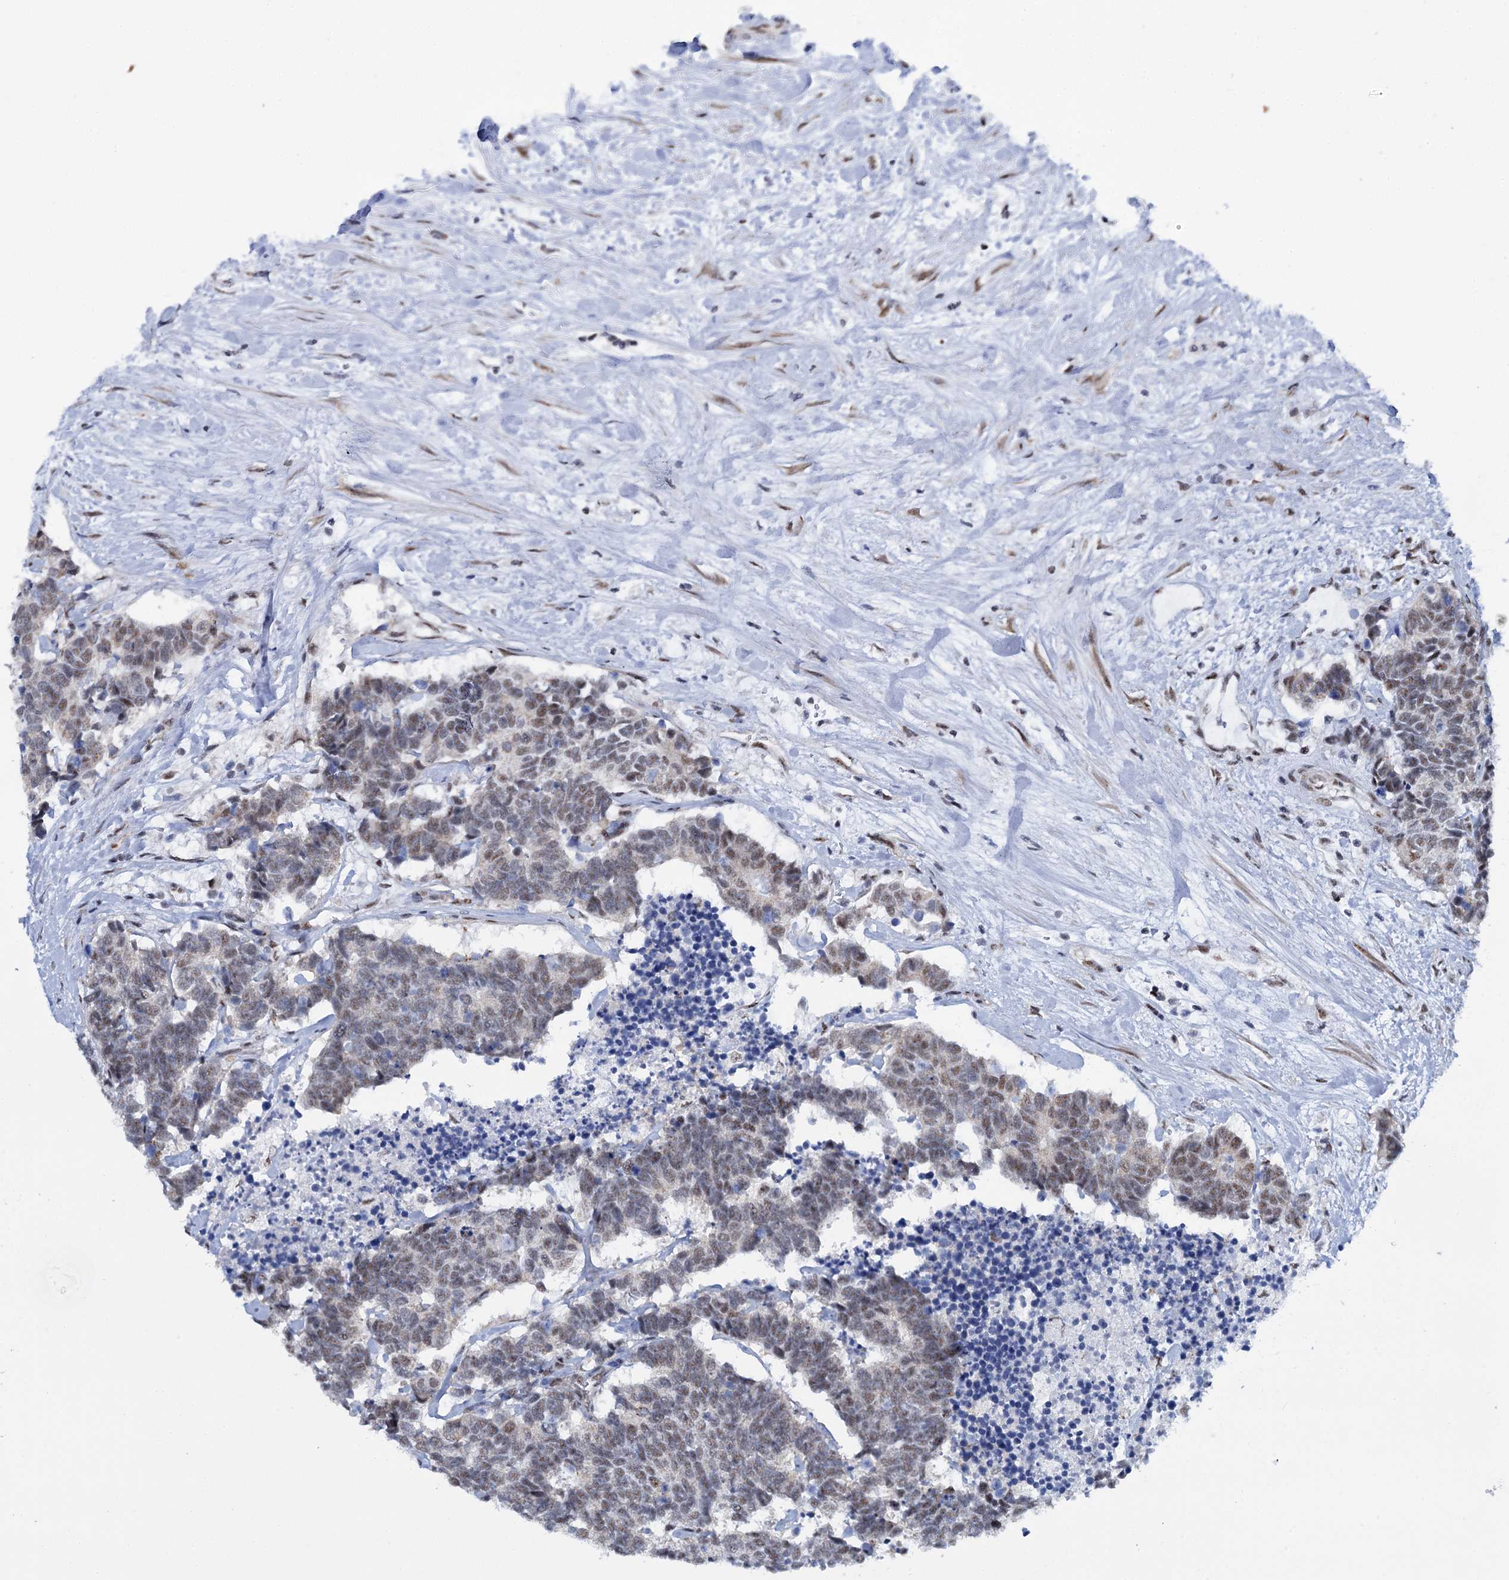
{"staining": {"intensity": "weak", "quantity": "25%-75%", "location": "nuclear"}, "tissue": "carcinoid", "cell_type": "Tumor cells", "image_type": "cancer", "snomed": [{"axis": "morphology", "description": "Carcinoma, NOS"}, {"axis": "morphology", "description": "Carcinoid, malignant, NOS"}, {"axis": "topography", "description": "Urinary bladder"}], "caption": "Immunohistochemistry of carcinoid displays low levels of weak nuclear positivity in about 25%-75% of tumor cells.", "gene": "SREK1", "patient": {"sex": "male", "age": 57}}